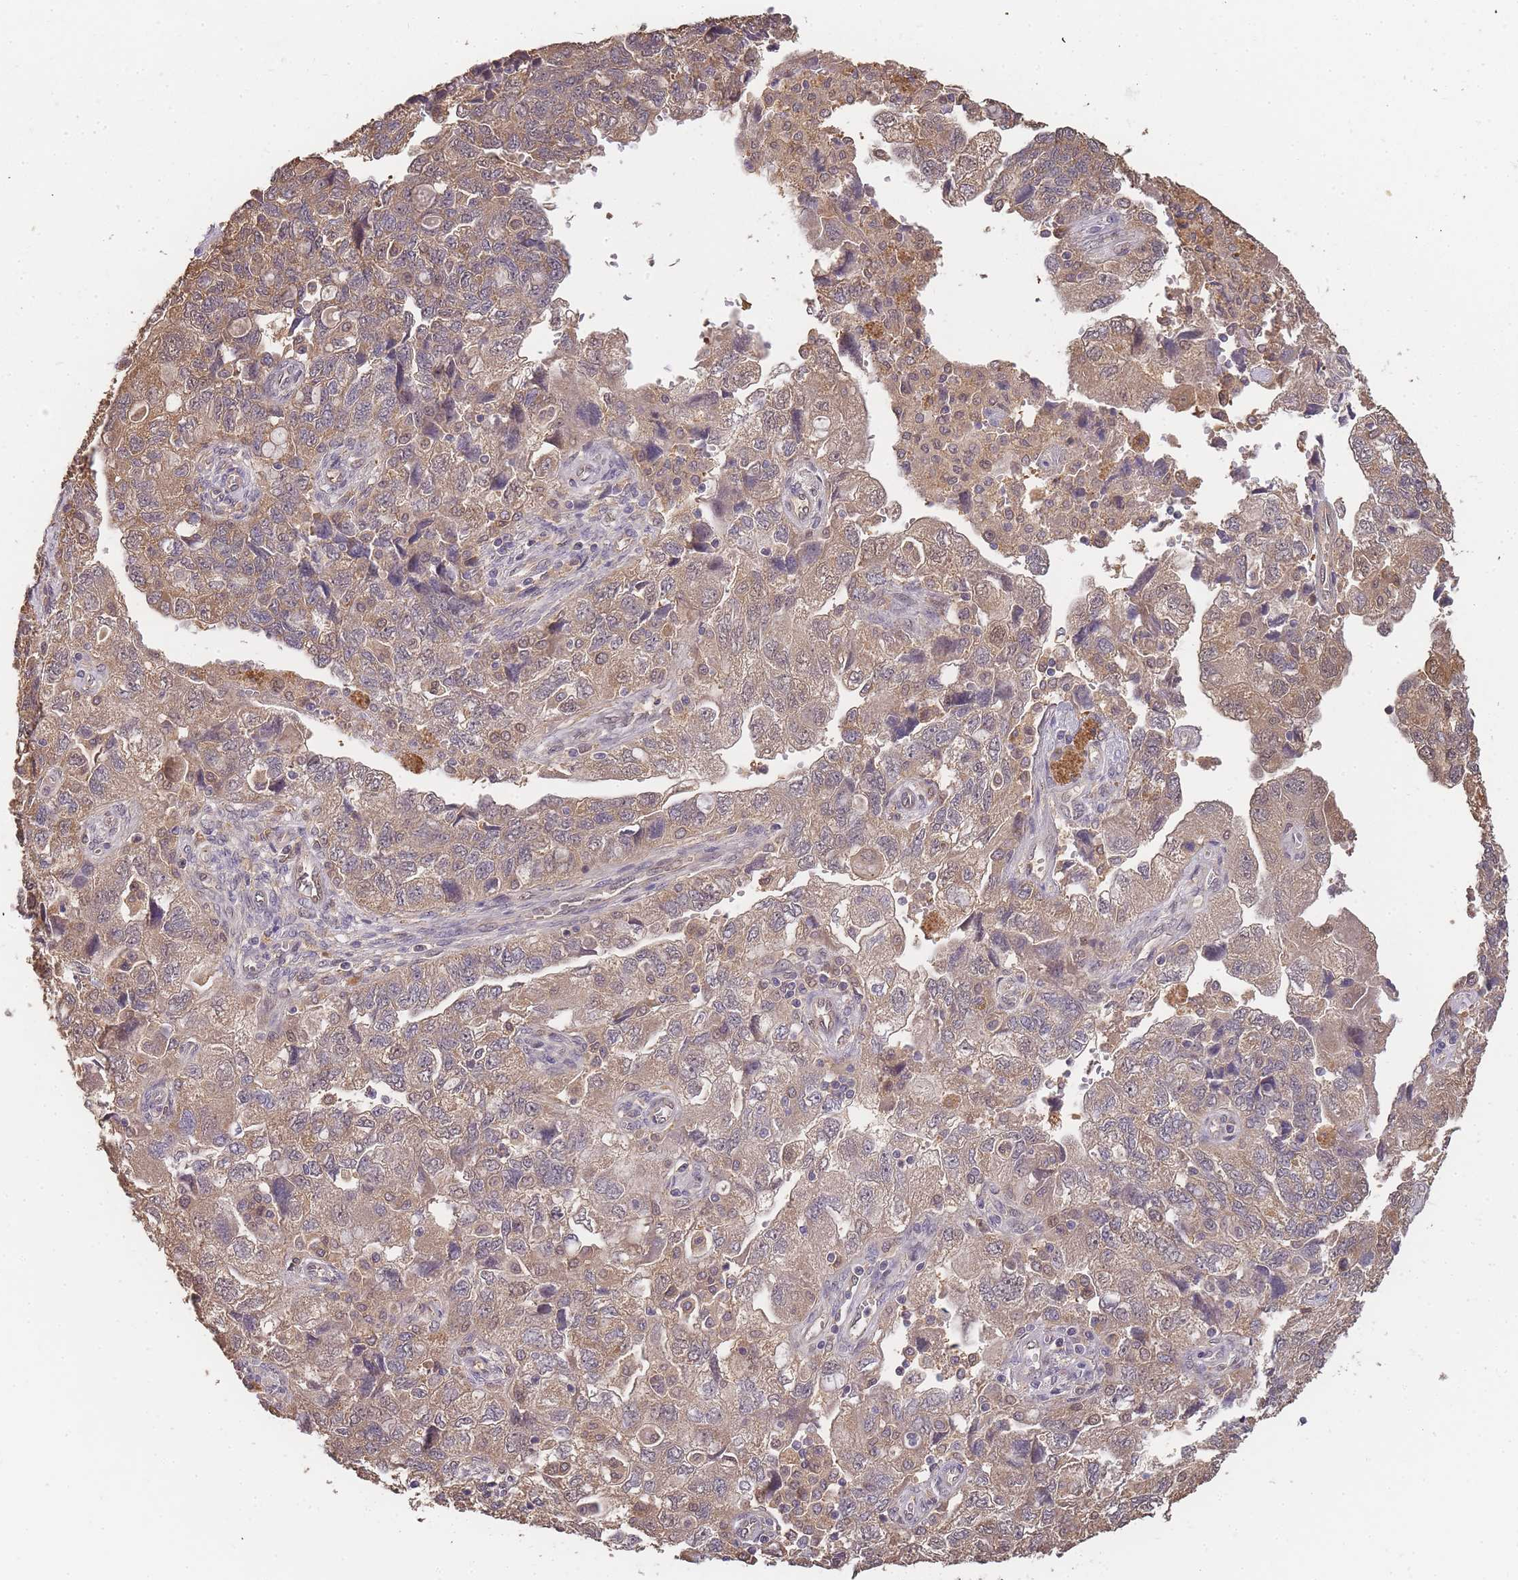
{"staining": {"intensity": "moderate", "quantity": ">75%", "location": "cytoplasmic/membranous"}, "tissue": "ovarian cancer", "cell_type": "Tumor cells", "image_type": "cancer", "snomed": [{"axis": "morphology", "description": "Carcinoma, NOS"}, {"axis": "morphology", "description": "Cystadenocarcinoma, serous, NOS"}, {"axis": "topography", "description": "Ovary"}], "caption": "Immunohistochemistry of ovarian cancer displays medium levels of moderate cytoplasmic/membranous expression in approximately >75% of tumor cells.", "gene": "CDKN2AIPNL", "patient": {"sex": "female", "age": 69}}